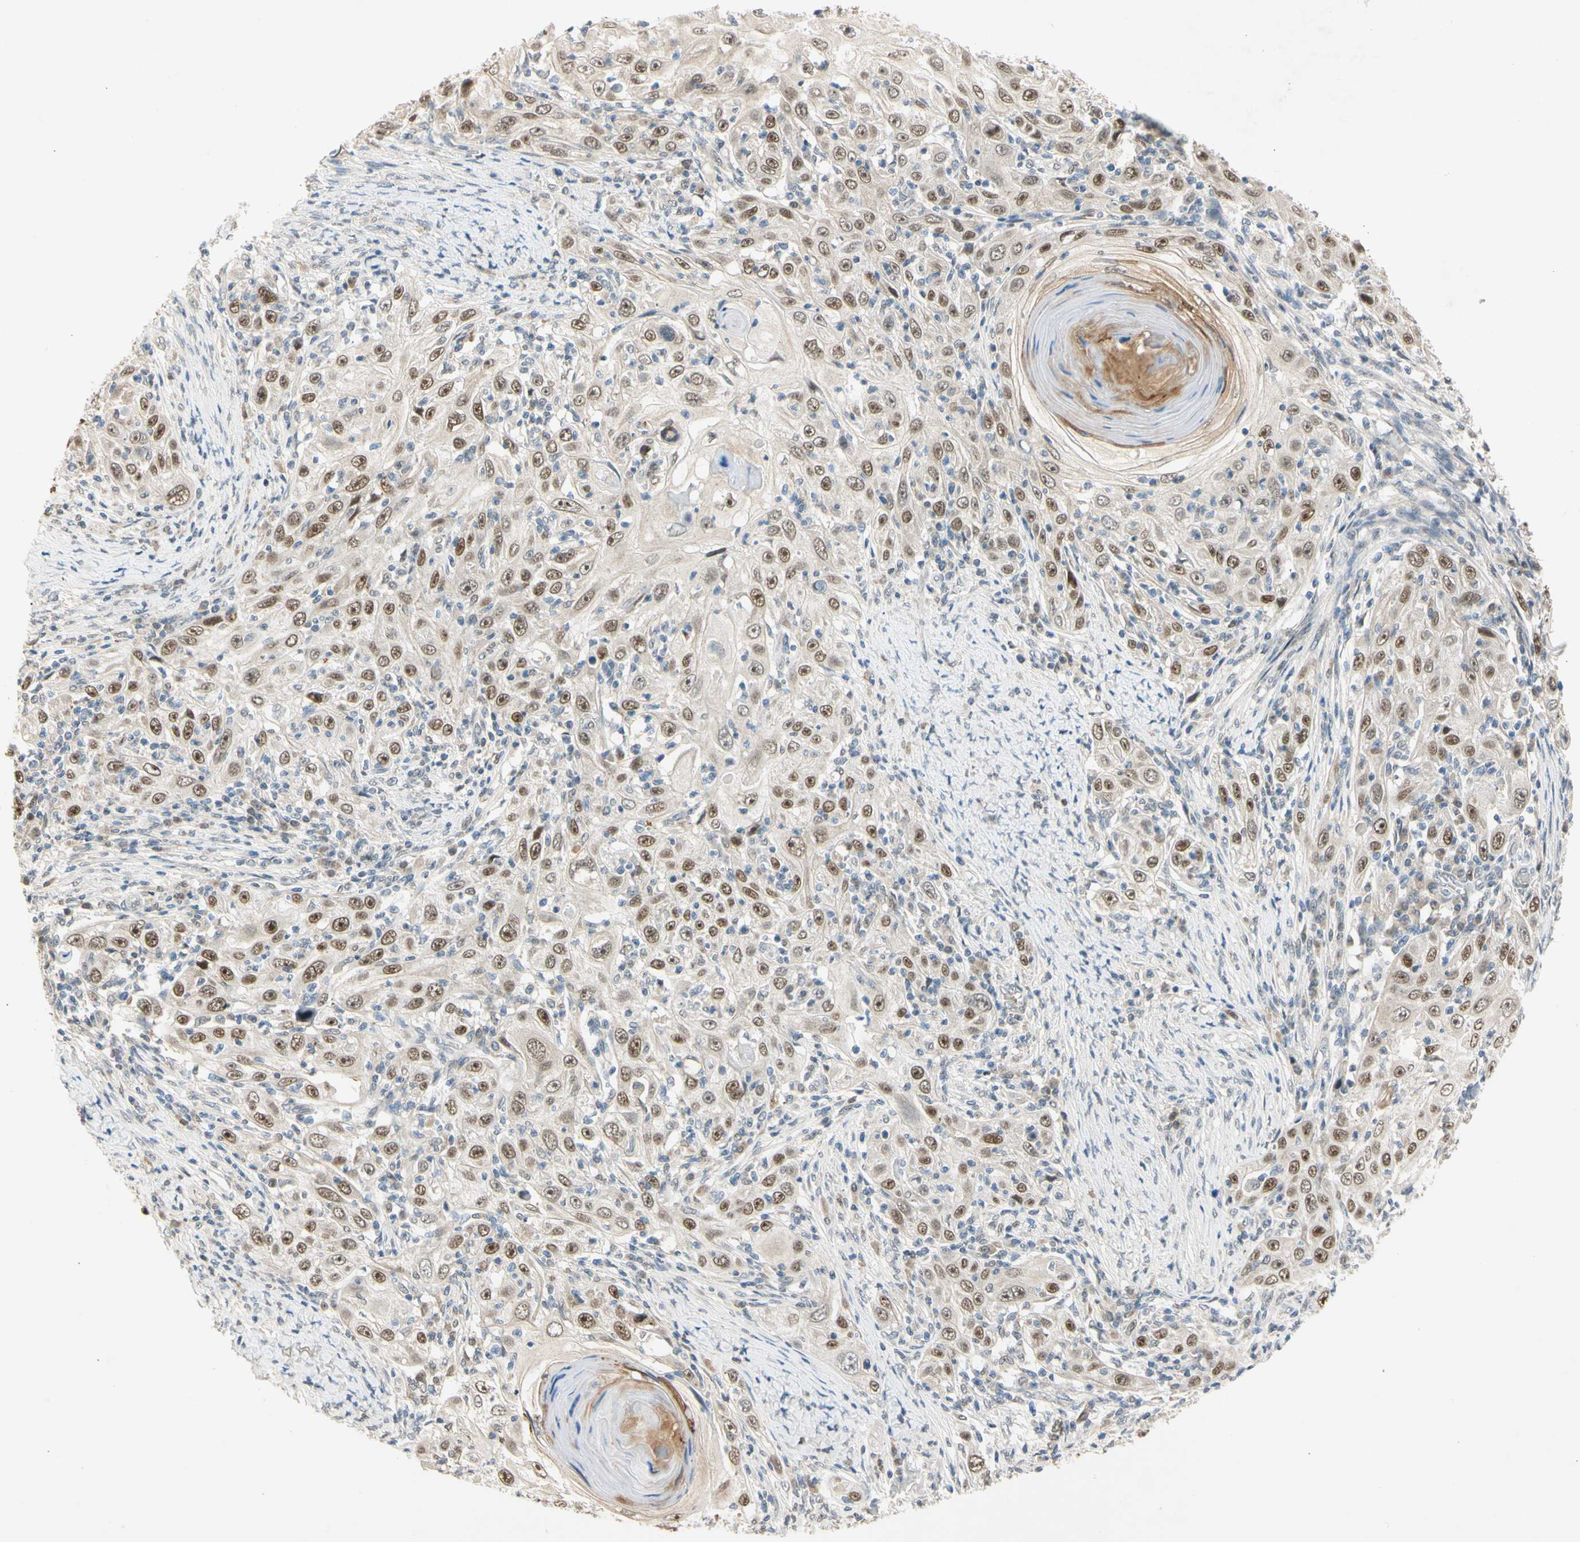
{"staining": {"intensity": "moderate", "quantity": ">75%", "location": "nuclear"}, "tissue": "skin cancer", "cell_type": "Tumor cells", "image_type": "cancer", "snomed": [{"axis": "morphology", "description": "Squamous cell carcinoma, NOS"}, {"axis": "topography", "description": "Skin"}], "caption": "The histopathology image exhibits immunohistochemical staining of skin cancer. There is moderate nuclear staining is seen in about >75% of tumor cells.", "gene": "RIOX2", "patient": {"sex": "female", "age": 88}}